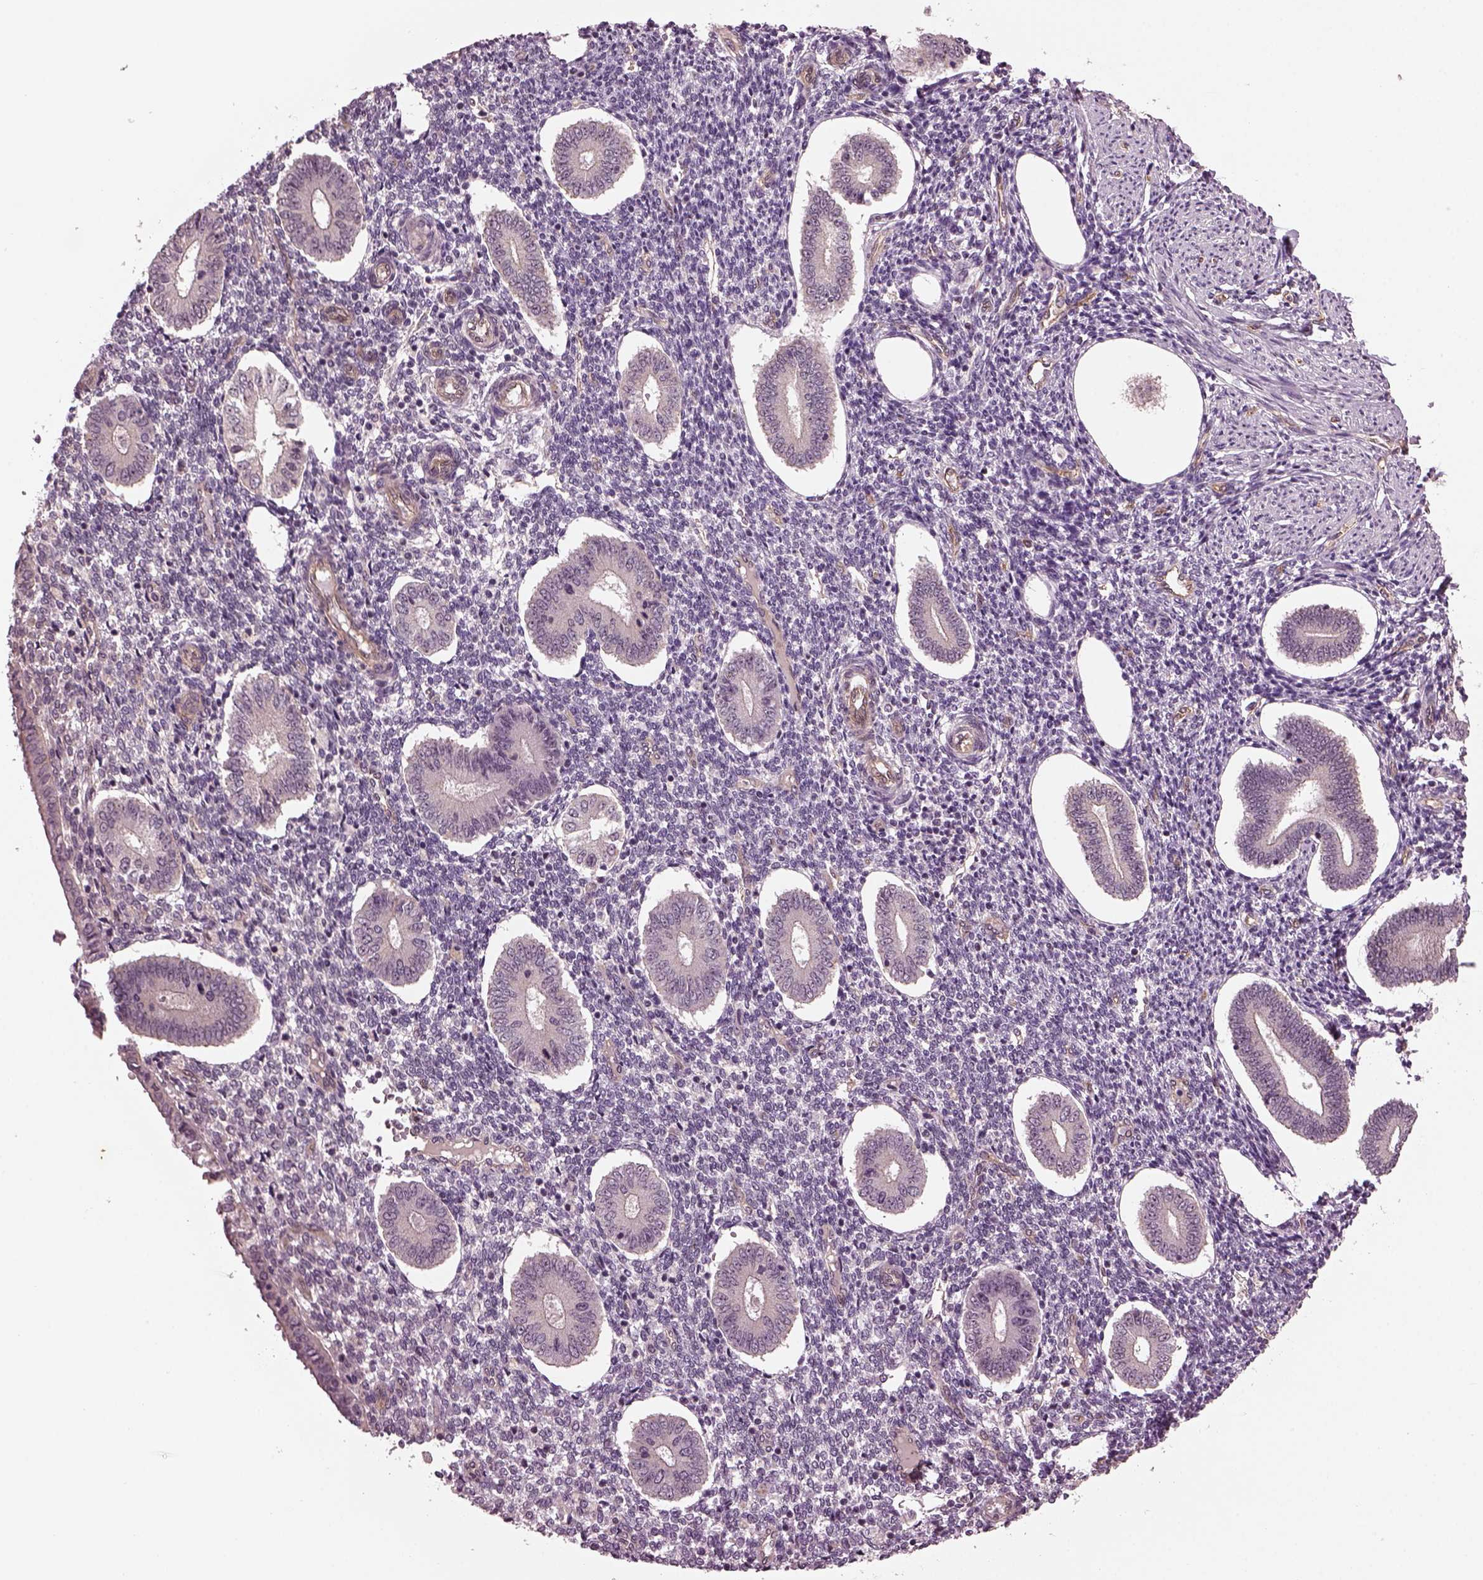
{"staining": {"intensity": "negative", "quantity": "none", "location": "none"}, "tissue": "endometrium", "cell_type": "Cells in endometrial stroma", "image_type": "normal", "snomed": [{"axis": "morphology", "description": "Normal tissue, NOS"}, {"axis": "topography", "description": "Endometrium"}], "caption": "An immunohistochemistry photomicrograph of benign endometrium is shown. There is no staining in cells in endometrial stroma of endometrium. (Stains: DAB immunohistochemistry (IHC) with hematoxylin counter stain, Microscopy: brightfield microscopy at high magnification).", "gene": "GNRH1", "patient": {"sex": "female", "age": 40}}